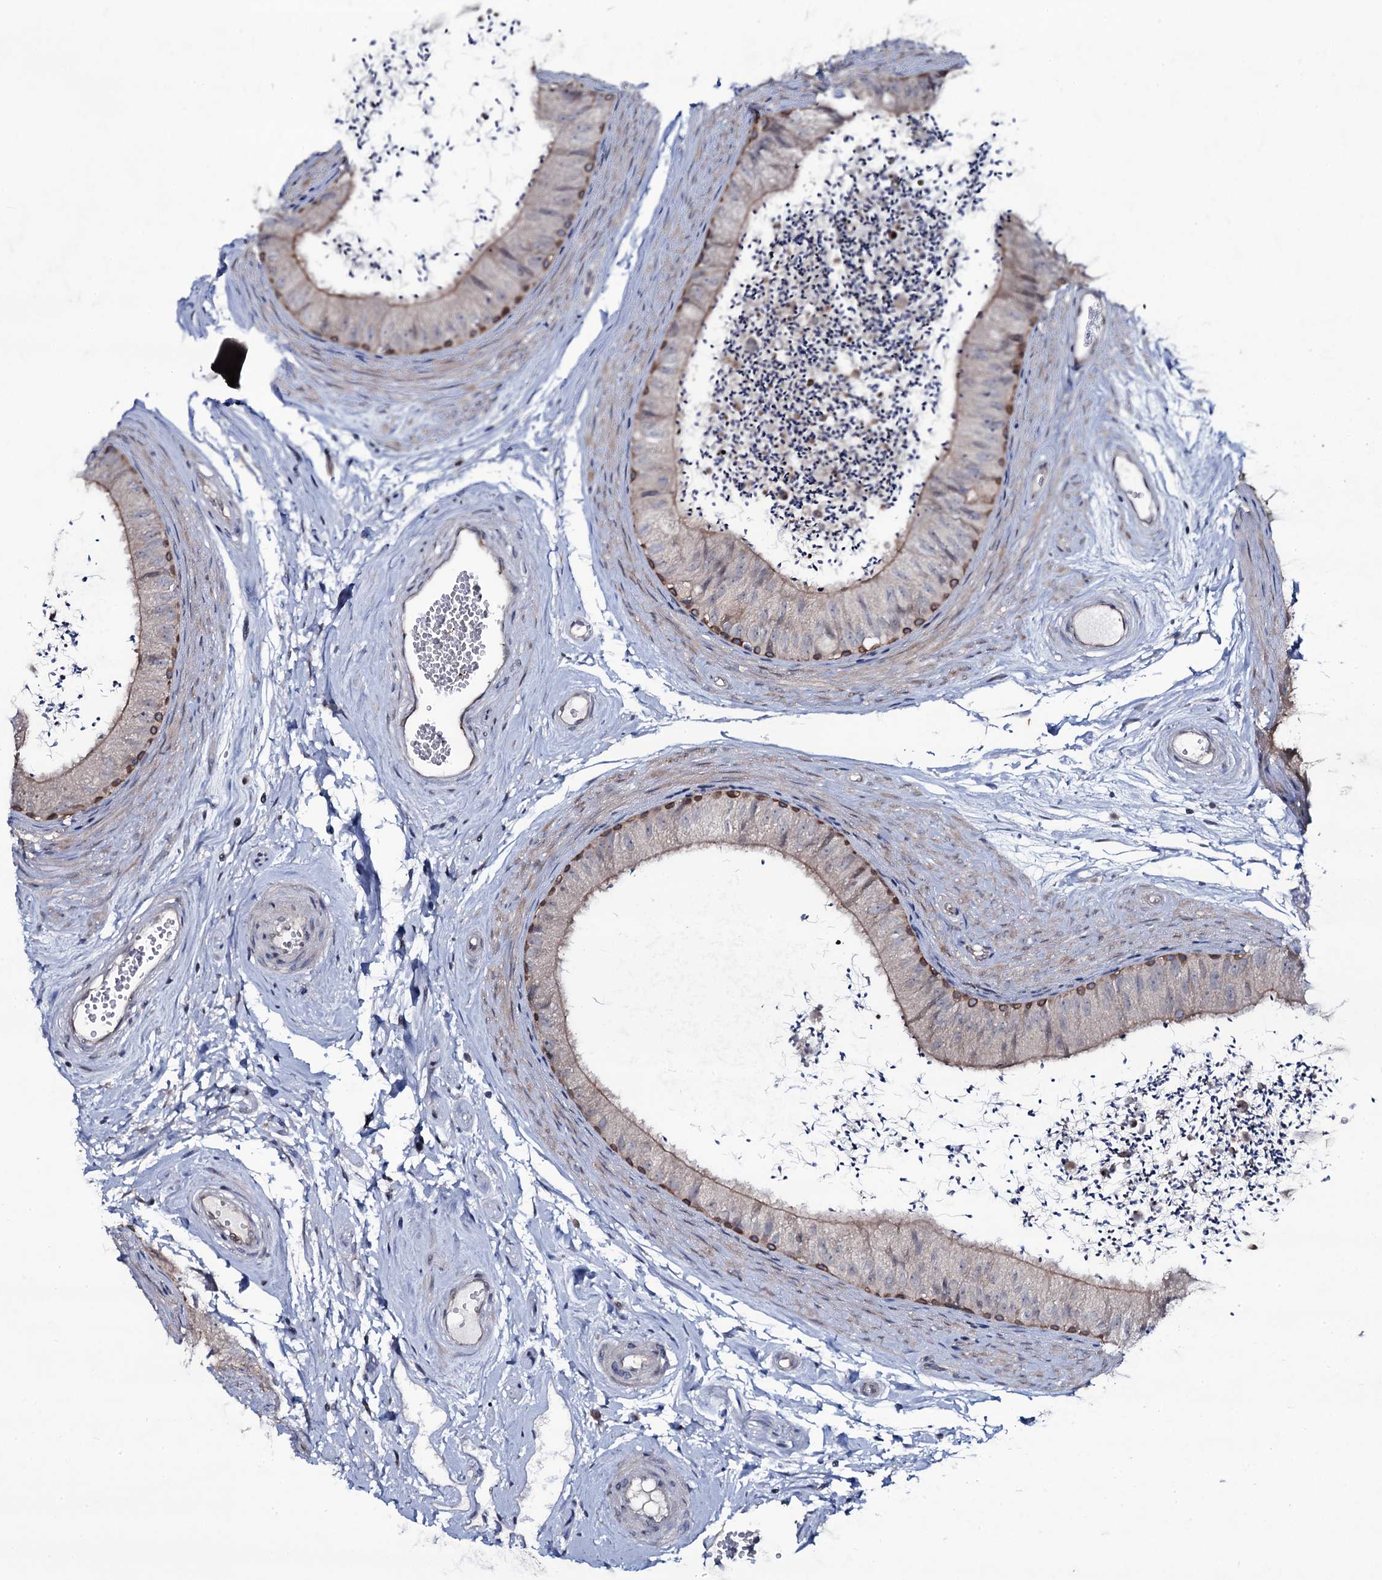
{"staining": {"intensity": "moderate", "quantity": "<25%", "location": "cytoplasmic/membranous"}, "tissue": "epididymis", "cell_type": "Glandular cells", "image_type": "normal", "snomed": [{"axis": "morphology", "description": "Normal tissue, NOS"}, {"axis": "topography", "description": "Epididymis"}], "caption": "Glandular cells reveal low levels of moderate cytoplasmic/membranous positivity in about <25% of cells in normal human epididymis. (DAB (3,3'-diaminobenzidine) IHC, brown staining for protein, blue staining for nuclei).", "gene": "SNAP23", "patient": {"sex": "male", "age": 56}}